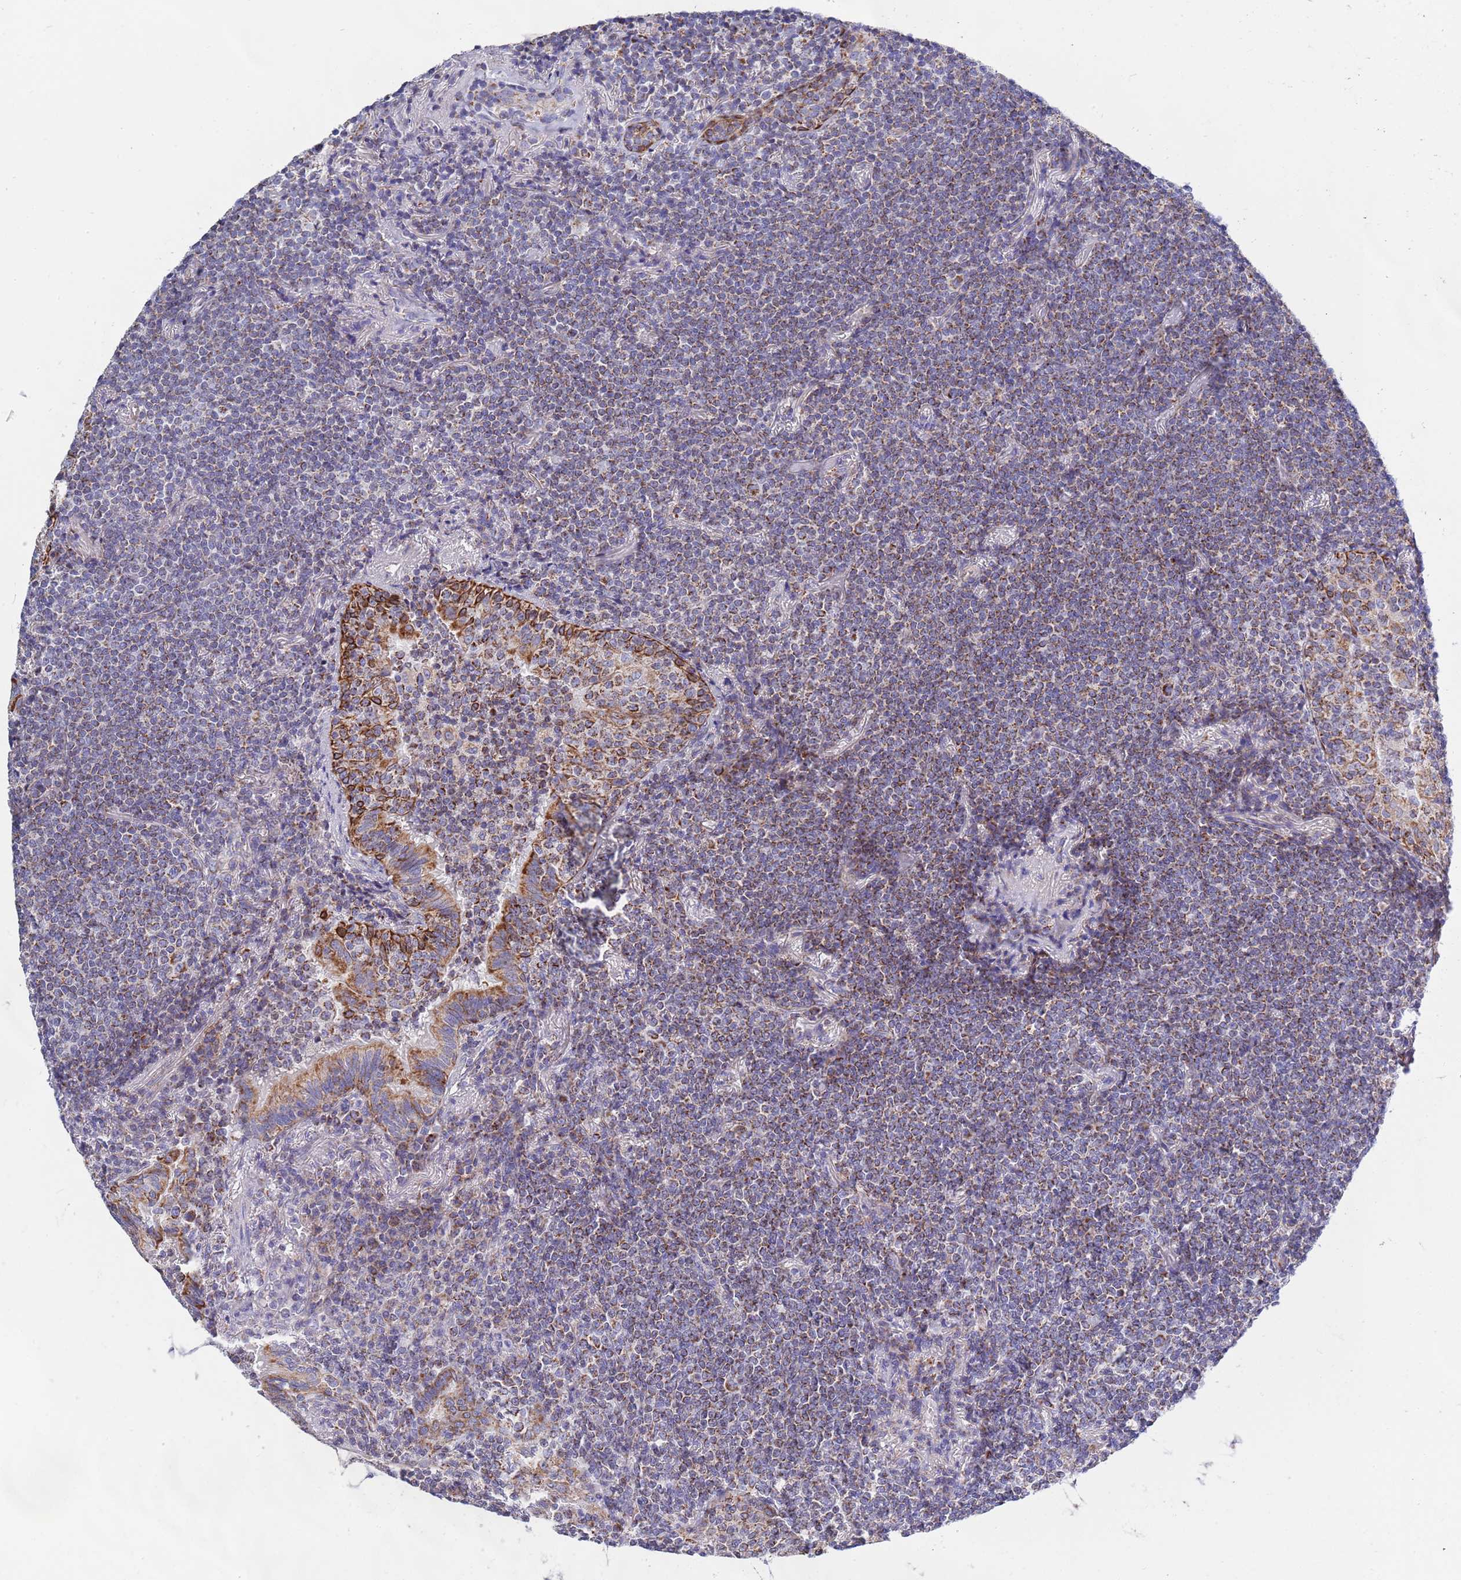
{"staining": {"intensity": "moderate", "quantity": ">75%", "location": "cytoplasmic/membranous"}, "tissue": "lymphoma", "cell_type": "Tumor cells", "image_type": "cancer", "snomed": [{"axis": "morphology", "description": "Malignant lymphoma, non-Hodgkin's type, Low grade"}, {"axis": "topography", "description": "Lung"}], "caption": "High-magnification brightfield microscopy of low-grade malignant lymphoma, non-Hodgkin's type stained with DAB (brown) and counterstained with hematoxylin (blue). tumor cells exhibit moderate cytoplasmic/membranous expression is seen in about>75% of cells.", "gene": "EMC8", "patient": {"sex": "female", "age": 71}}